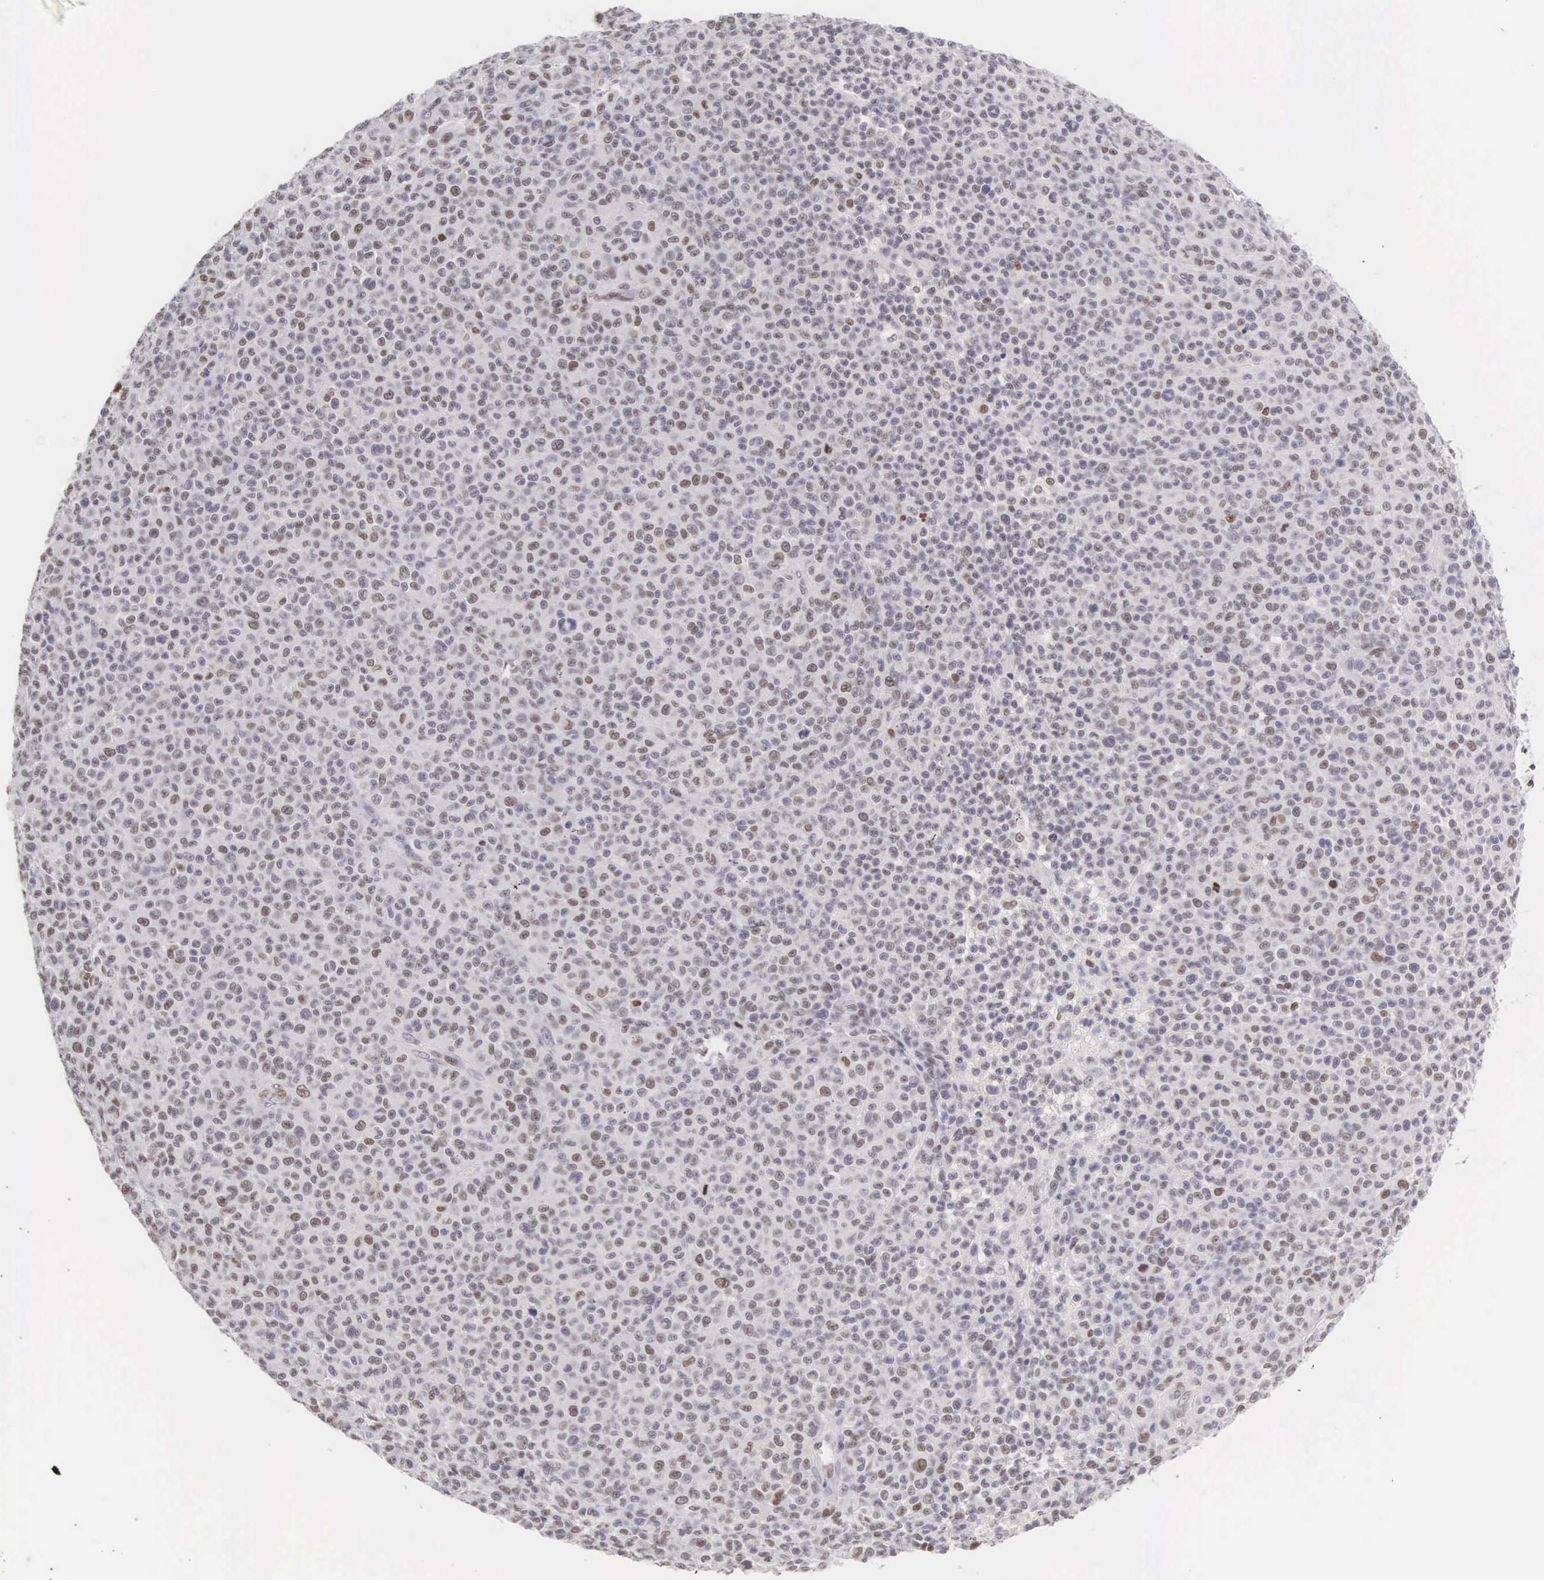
{"staining": {"intensity": "weak", "quantity": "25%-75%", "location": "nuclear"}, "tissue": "melanoma", "cell_type": "Tumor cells", "image_type": "cancer", "snomed": [{"axis": "morphology", "description": "Malignant melanoma, Metastatic site"}, {"axis": "topography", "description": "Skin"}], "caption": "Human malignant melanoma (metastatic site) stained with a brown dye exhibits weak nuclear positive positivity in approximately 25%-75% of tumor cells.", "gene": "VRK1", "patient": {"sex": "male", "age": 32}}